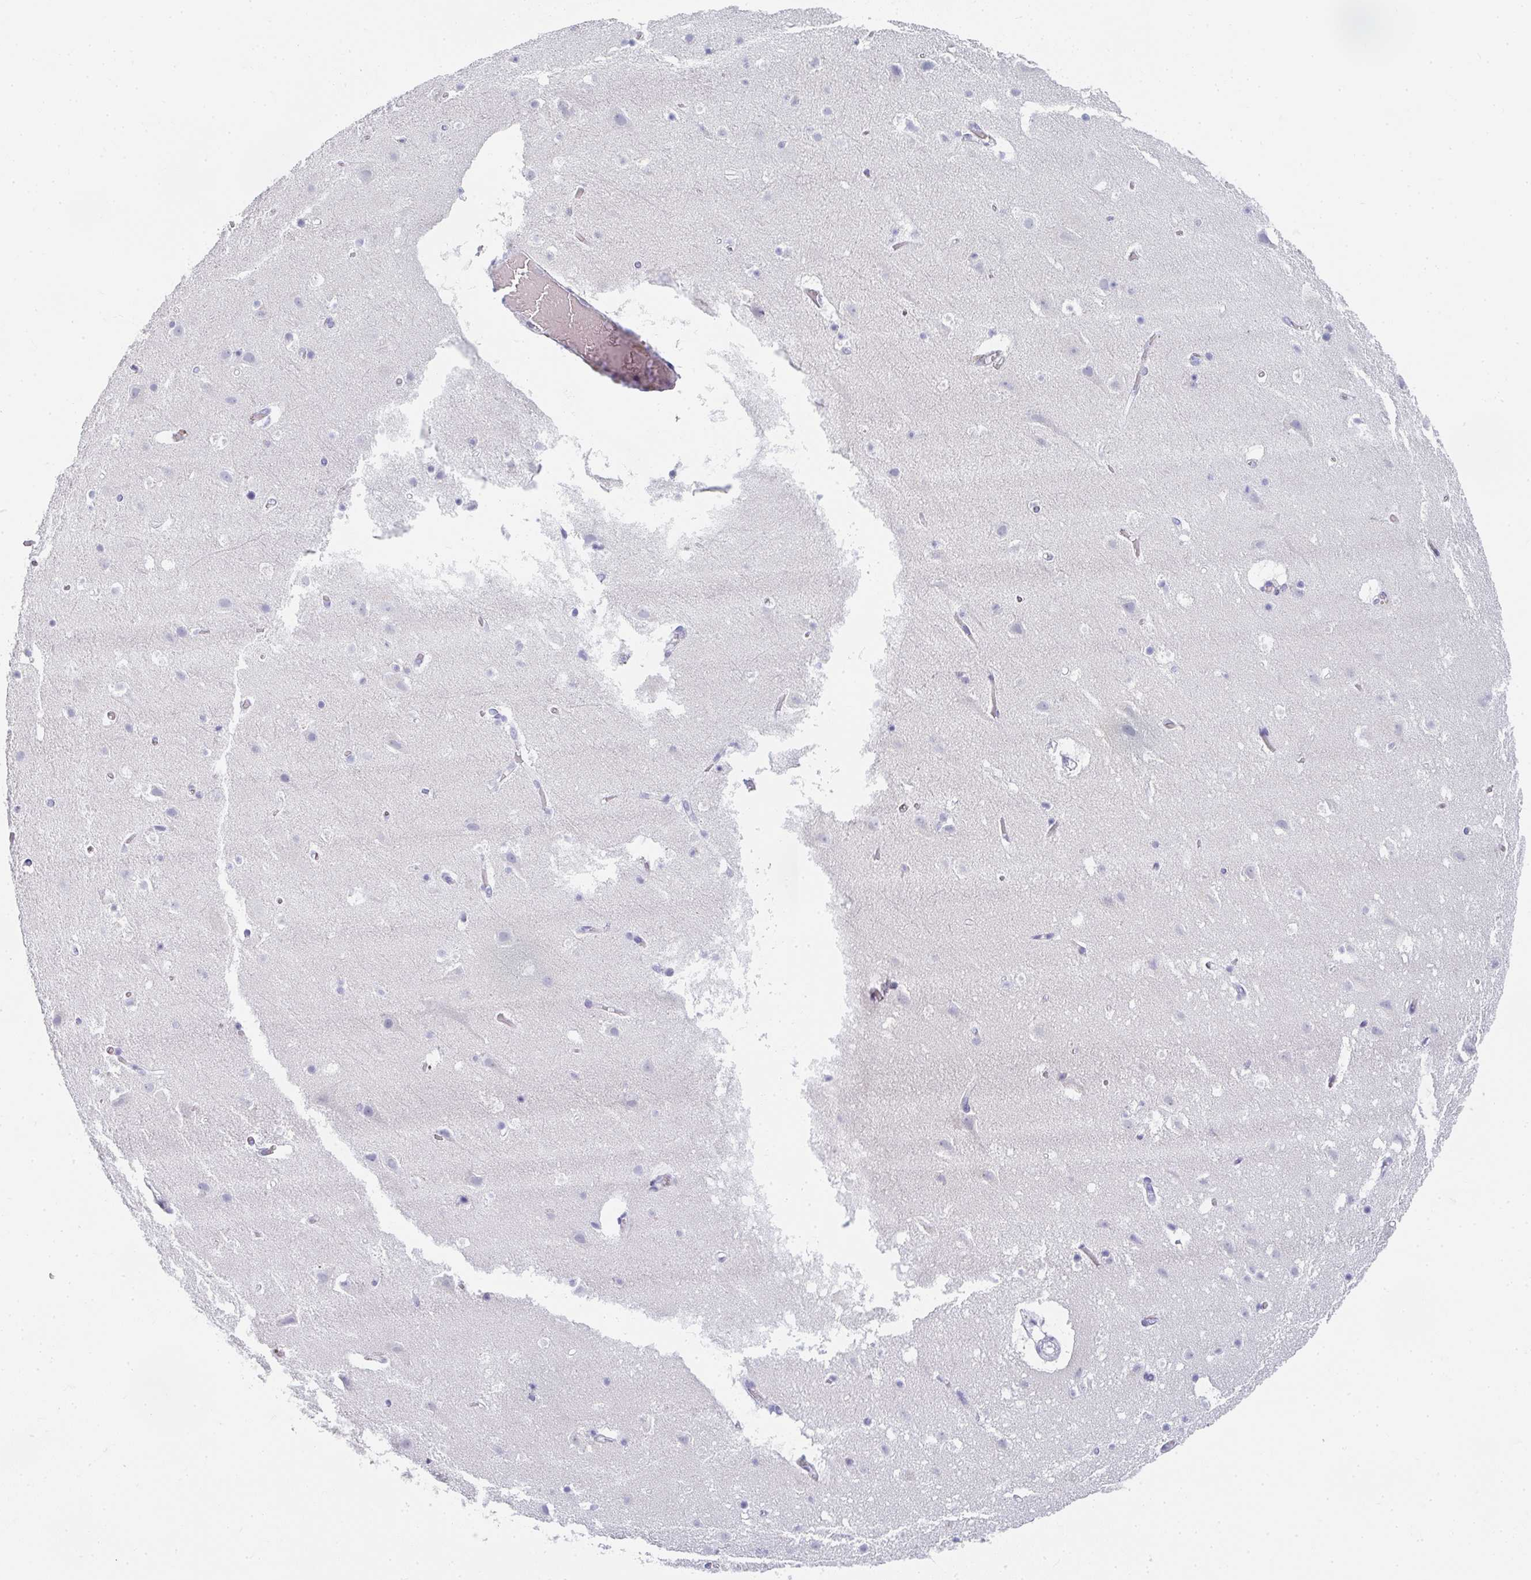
{"staining": {"intensity": "negative", "quantity": "none", "location": "none"}, "tissue": "cerebral cortex", "cell_type": "Endothelial cells", "image_type": "normal", "snomed": [{"axis": "morphology", "description": "Normal tissue, NOS"}, {"axis": "topography", "description": "Cerebral cortex"}], "caption": "An immunohistochemistry (IHC) histopathology image of normal cerebral cortex is shown. There is no staining in endothelial cells of cerebral cortex.", "gene": "NEU2", "patient": {"sex": "female", "age": 42}}